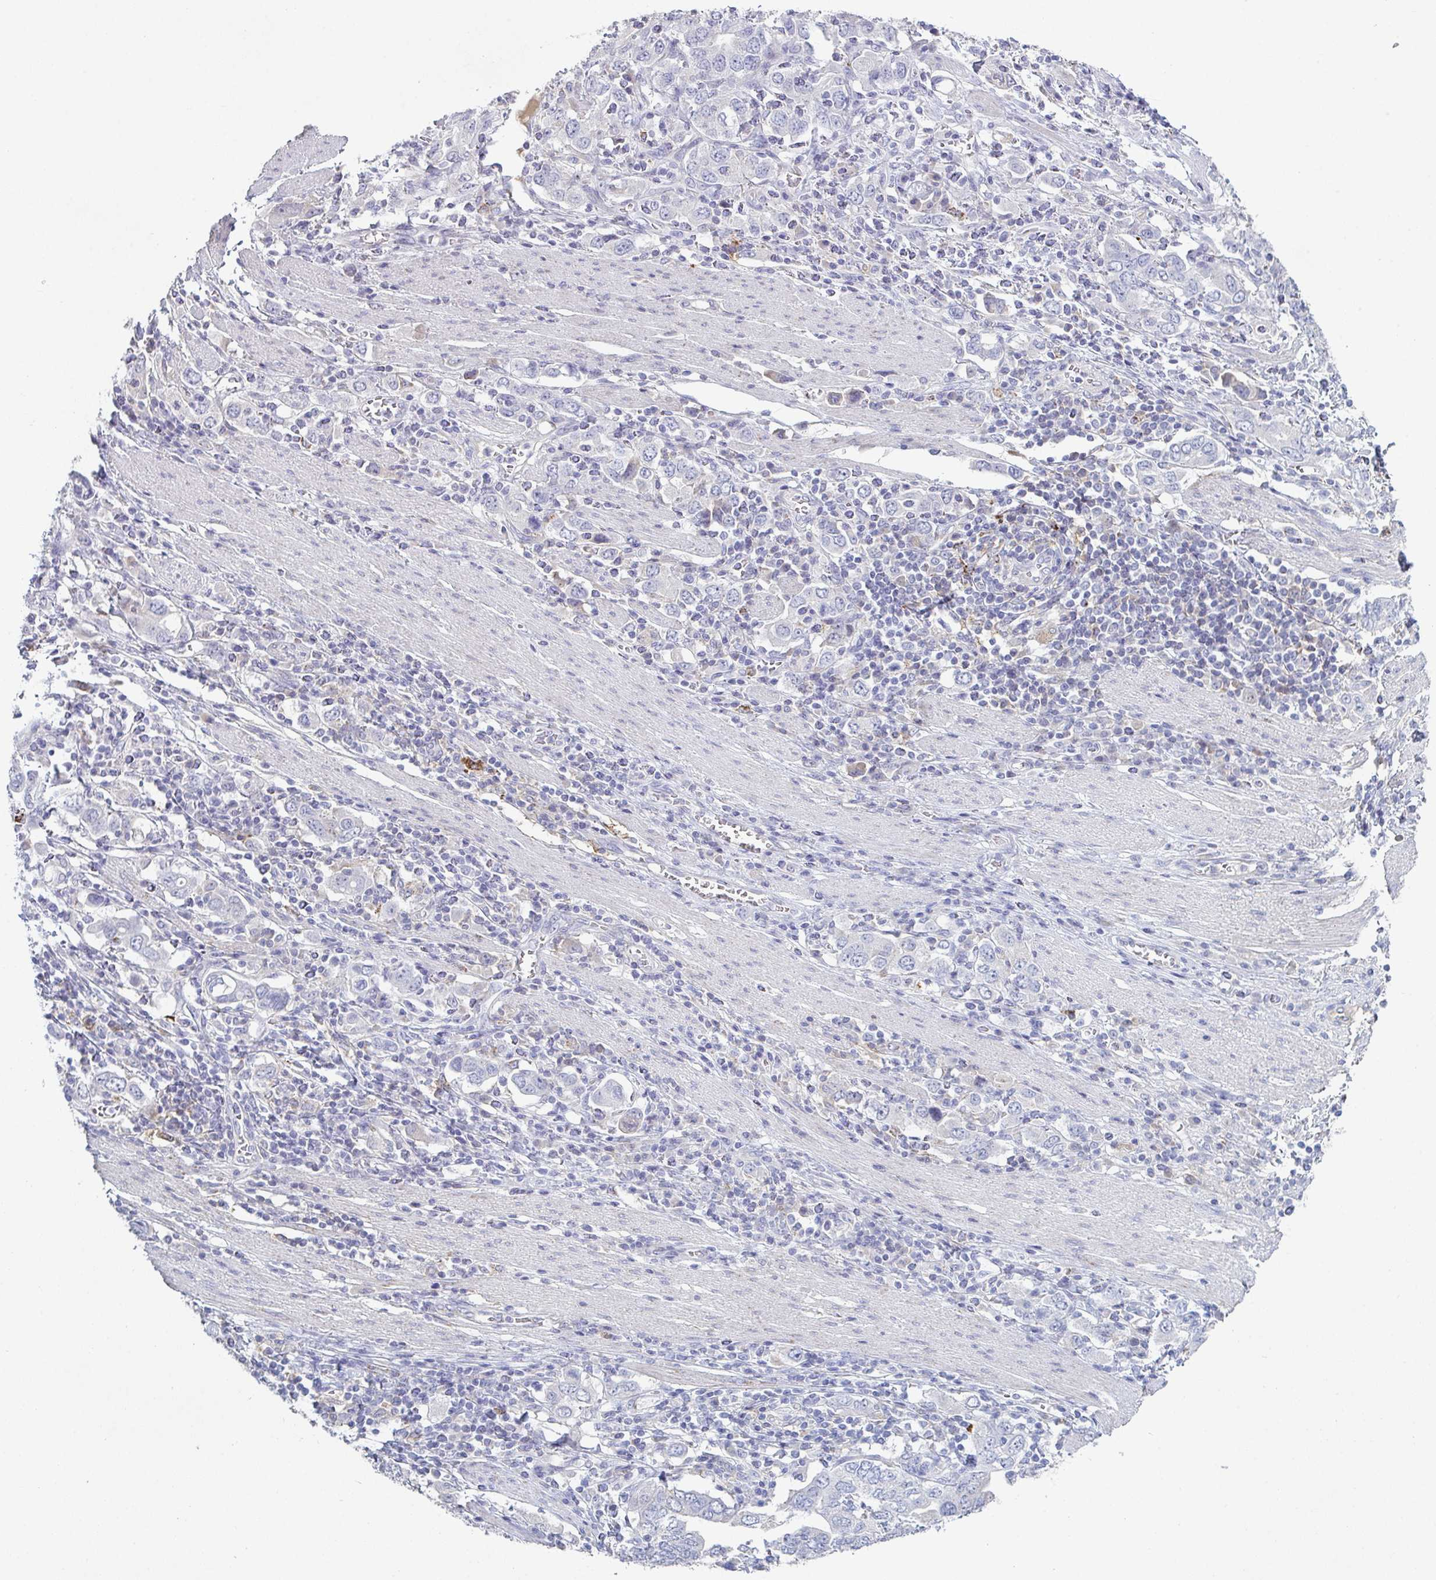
{"staining": {"intensity": "negative", "quantity": "none", "location": "none"}, "tissue": "stomach cancer", "cell_type": "Tumor cells", "image_type": "cancer", "snomed": [{"axis": "morphology", "description": "Adenocarcinoma, NOS"}, {"axis": "topography", "description": "Stomach, upper"}, {"axis": "topography", "description": "Stomach"}], "caption": "The immunohistochemistry image has no significant staining in tumor cells of stomach adenocarcinoma tissue. Nuclei are stained in blue.", "gene": "ADAM21", "patient": {"sex": "male", "age": 62}}